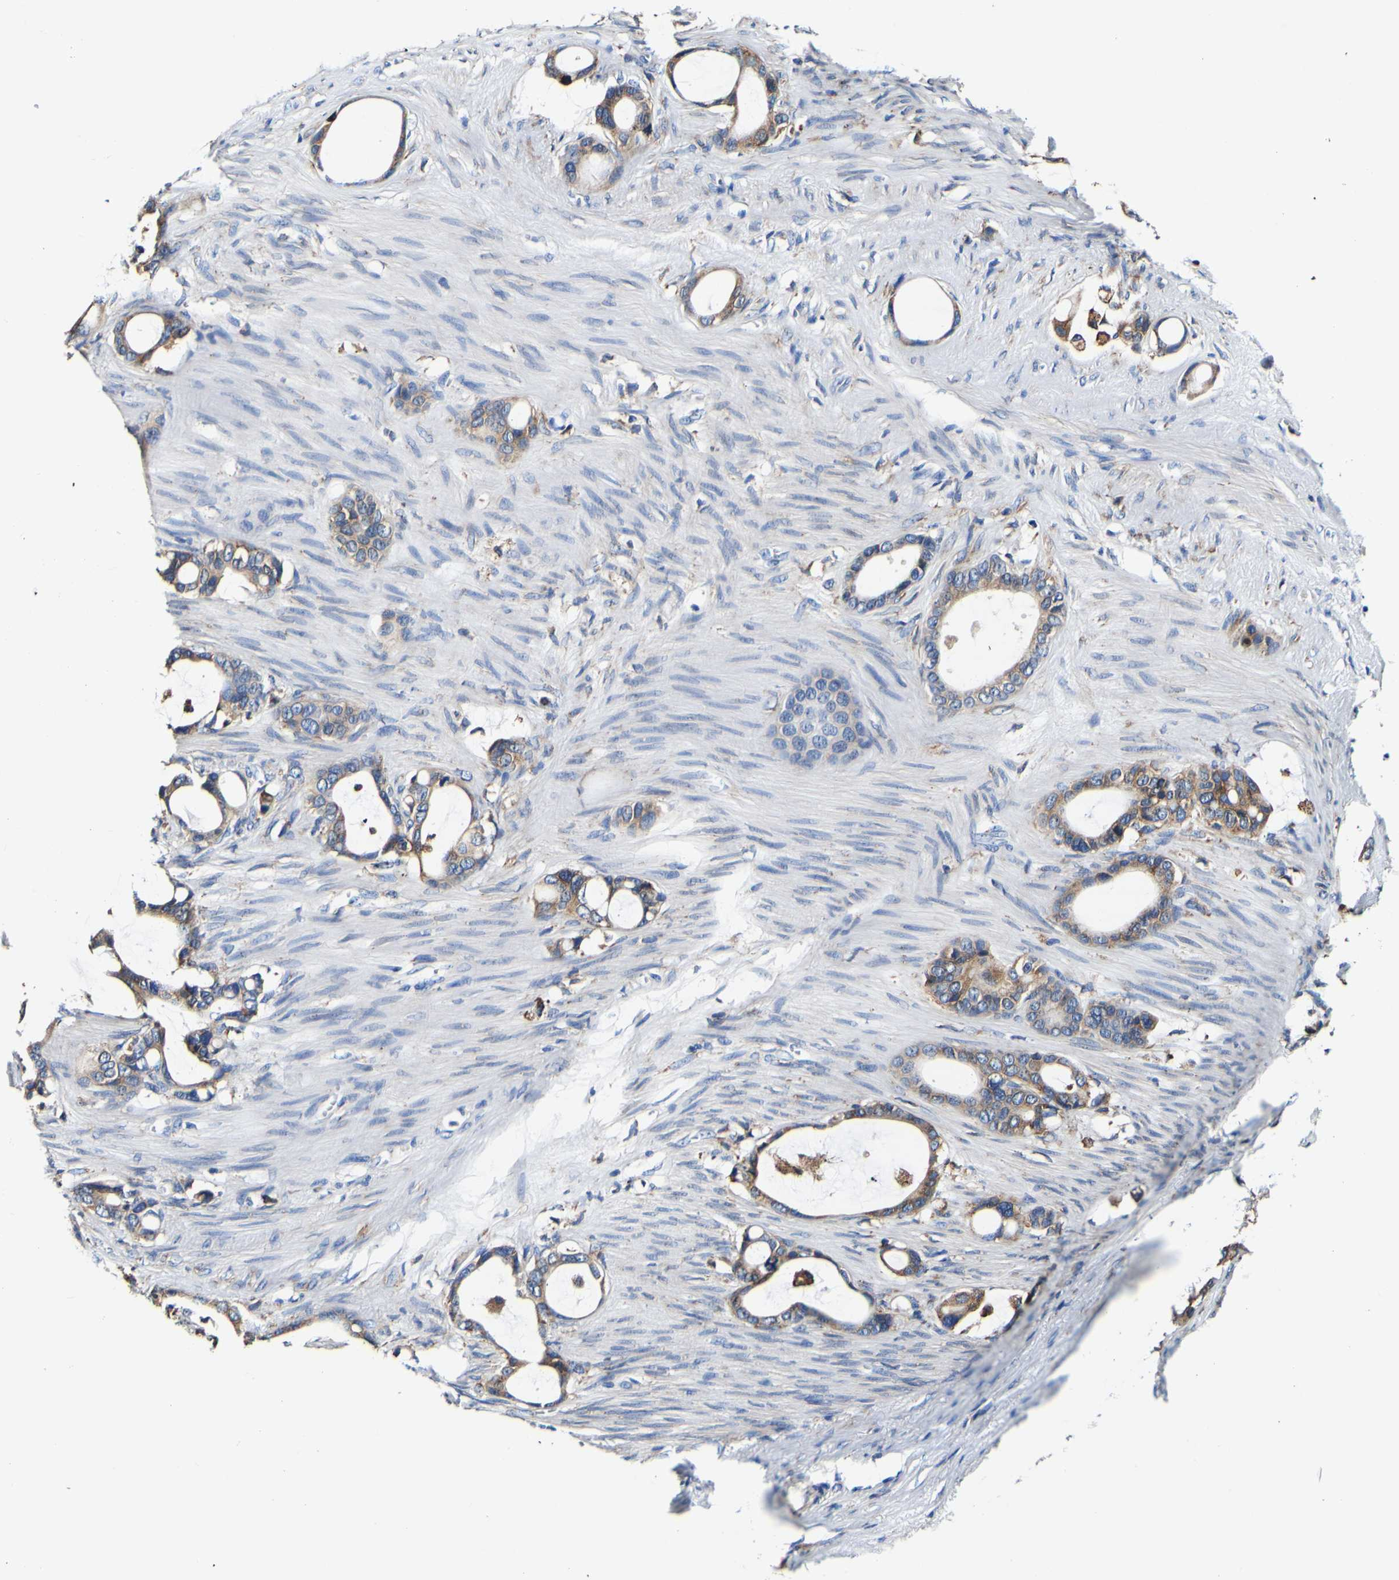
{"staining": {"intensity": "moderate", "quantity": "25%-75%", "location": "cytoplasmic/membranous"}, "tissue": "stomach cancer", "cell_type": "Tumor cells", "image_type": "cancer", "snomed": [{"axis": "morphology", "description": "Adenocarcinoma, NOS"}, {"axis": "topography", "description": "Stomach"}], "caption": "This micrograph shows immunohistochemistry staining of stomach cancer (adenocarcinoma), with medium moderate cytoplasmic/membranous staining in approximately 25%-75% of tumor cells.", "gene": "P4HB", "patient": {"sex": "female", "age": 75}}